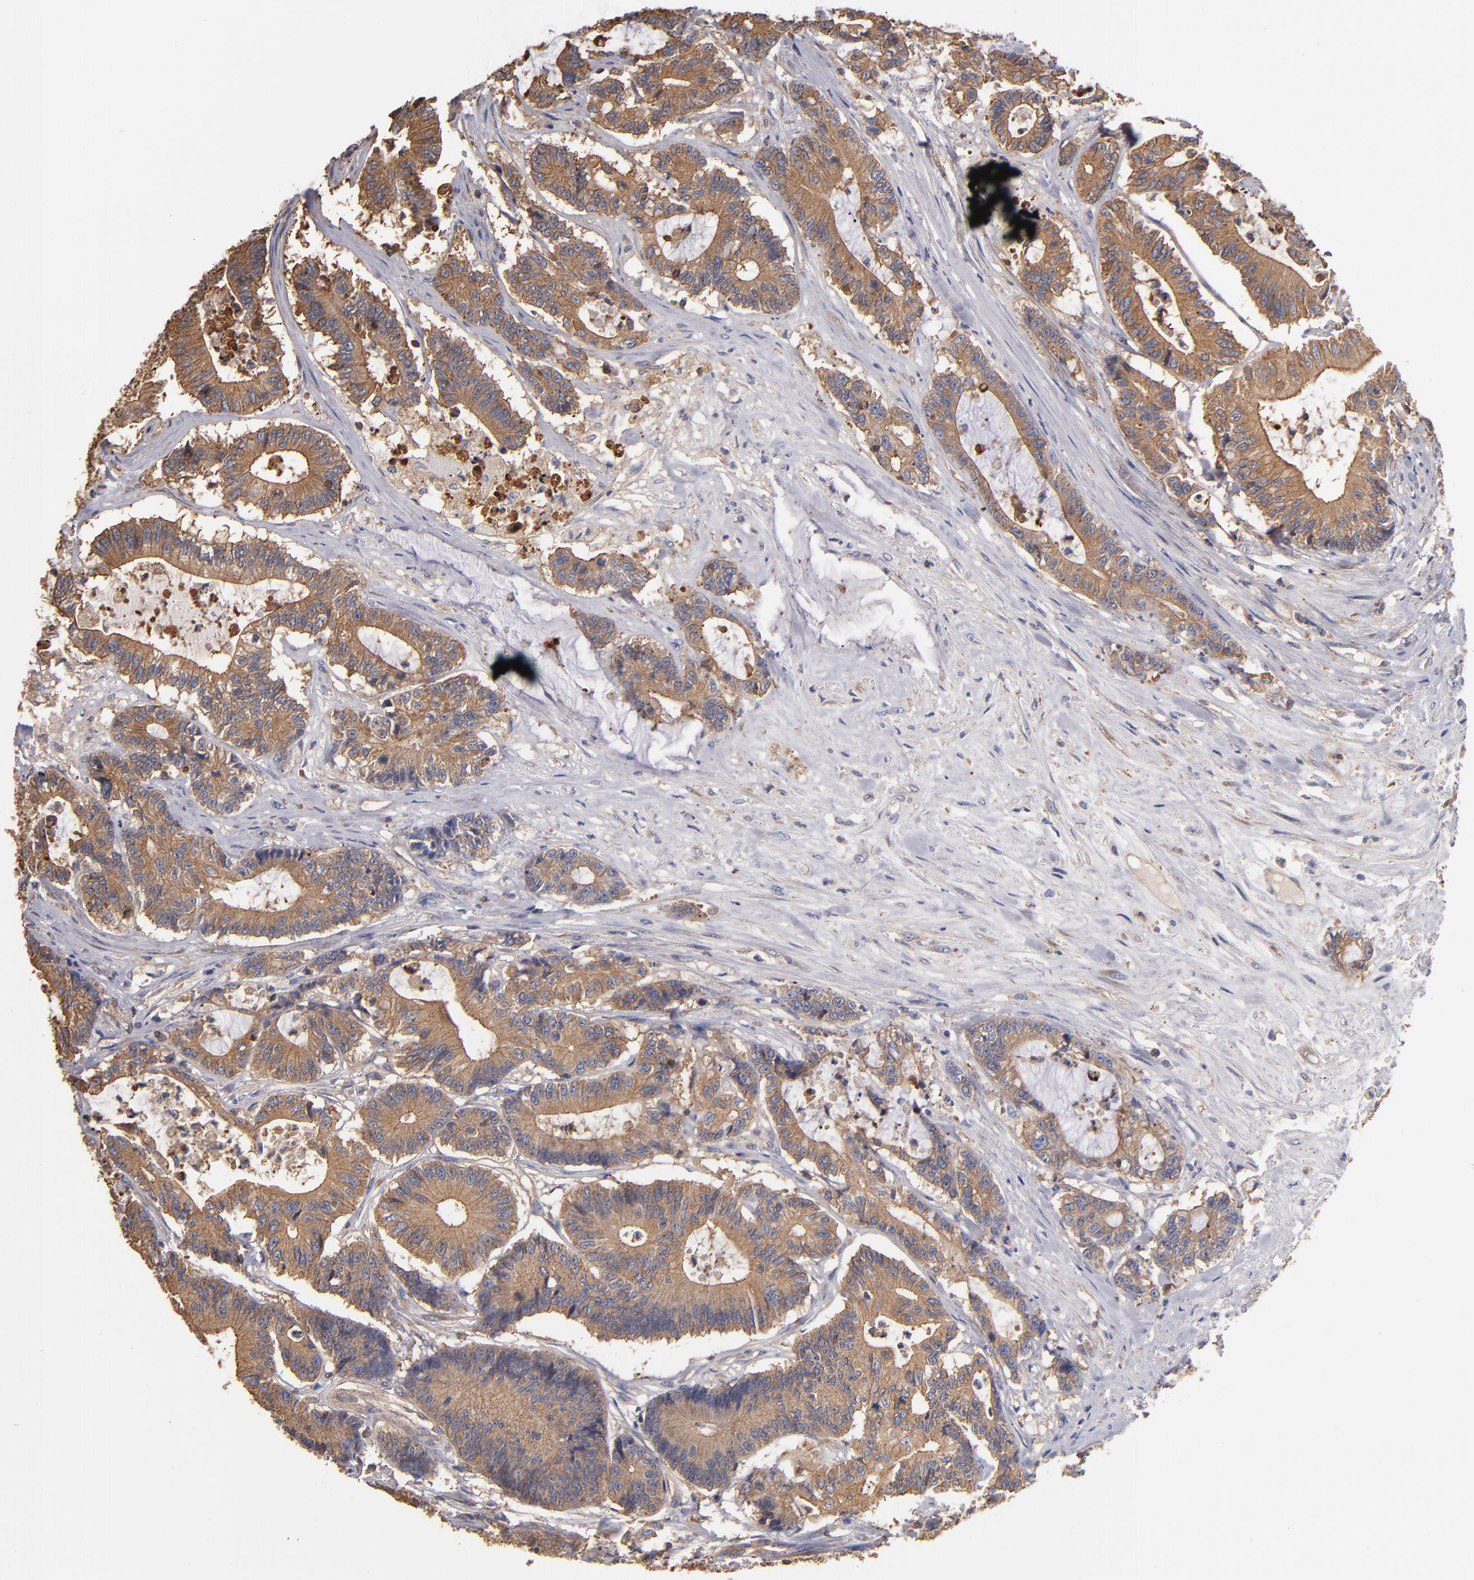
{"staining": {"intensity": "moderate", "quantity": ">75%", "location": "cytoplasmic/membranous"}, "tissue": "colorectal cancer", "cell_type": "Tumor cells", "image_type": "cancer", "snomed": [{"axis": "morphology", "description": "Adenocarcinoma, NOS"}, {"axis": "topography", "description": "Colon"}], "caption": "Human colorectal cancer (adenocarcinoma) stained with a protein marker exhibits moderate staining in tumor cells.", "gene": "ESYT2", "patient": {"sex": "female", "age": 84}}